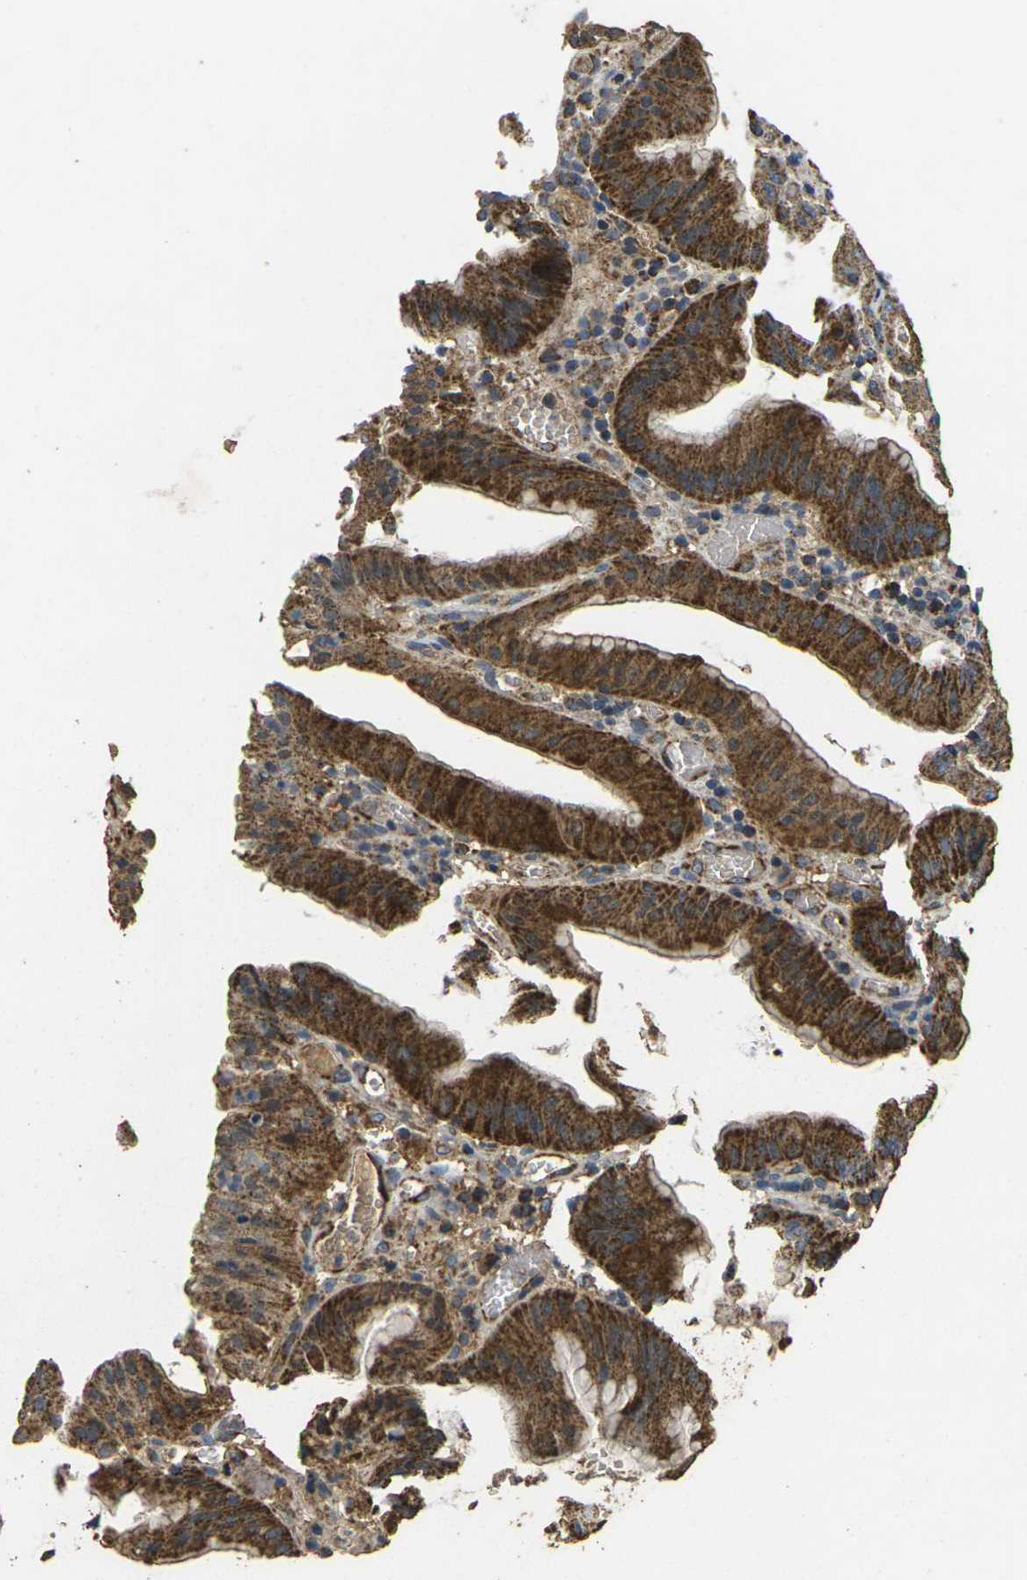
{"staining": {"intensity": "strong", "quantity": ">75%", "location": "cytoplasmic/membranous"}, "tissue": "stomach cancer", "cell_type": "Tumor cells", "image_type": "cancer", "snomed": [{"axis": "morphology", "description": "Normal tissue, NOS"}, {"axis": "morphology", "description": "Adenocarcinoma, NOS"}, {"axis": "topography", "description": "Stomach"}], "caption": "Immunohistochemical staining of adenocarcinoma (stomach) exhibits high levels of strong cytoplasmic/membranous protein positivity in approximately >75% of tumor cells. (DAB (3,3'-diaminobenzidine) IHC with brightfield microscopy, high magnification).", "gene": "MAPK11", "patient": {"sex": "male", "age": 48}}